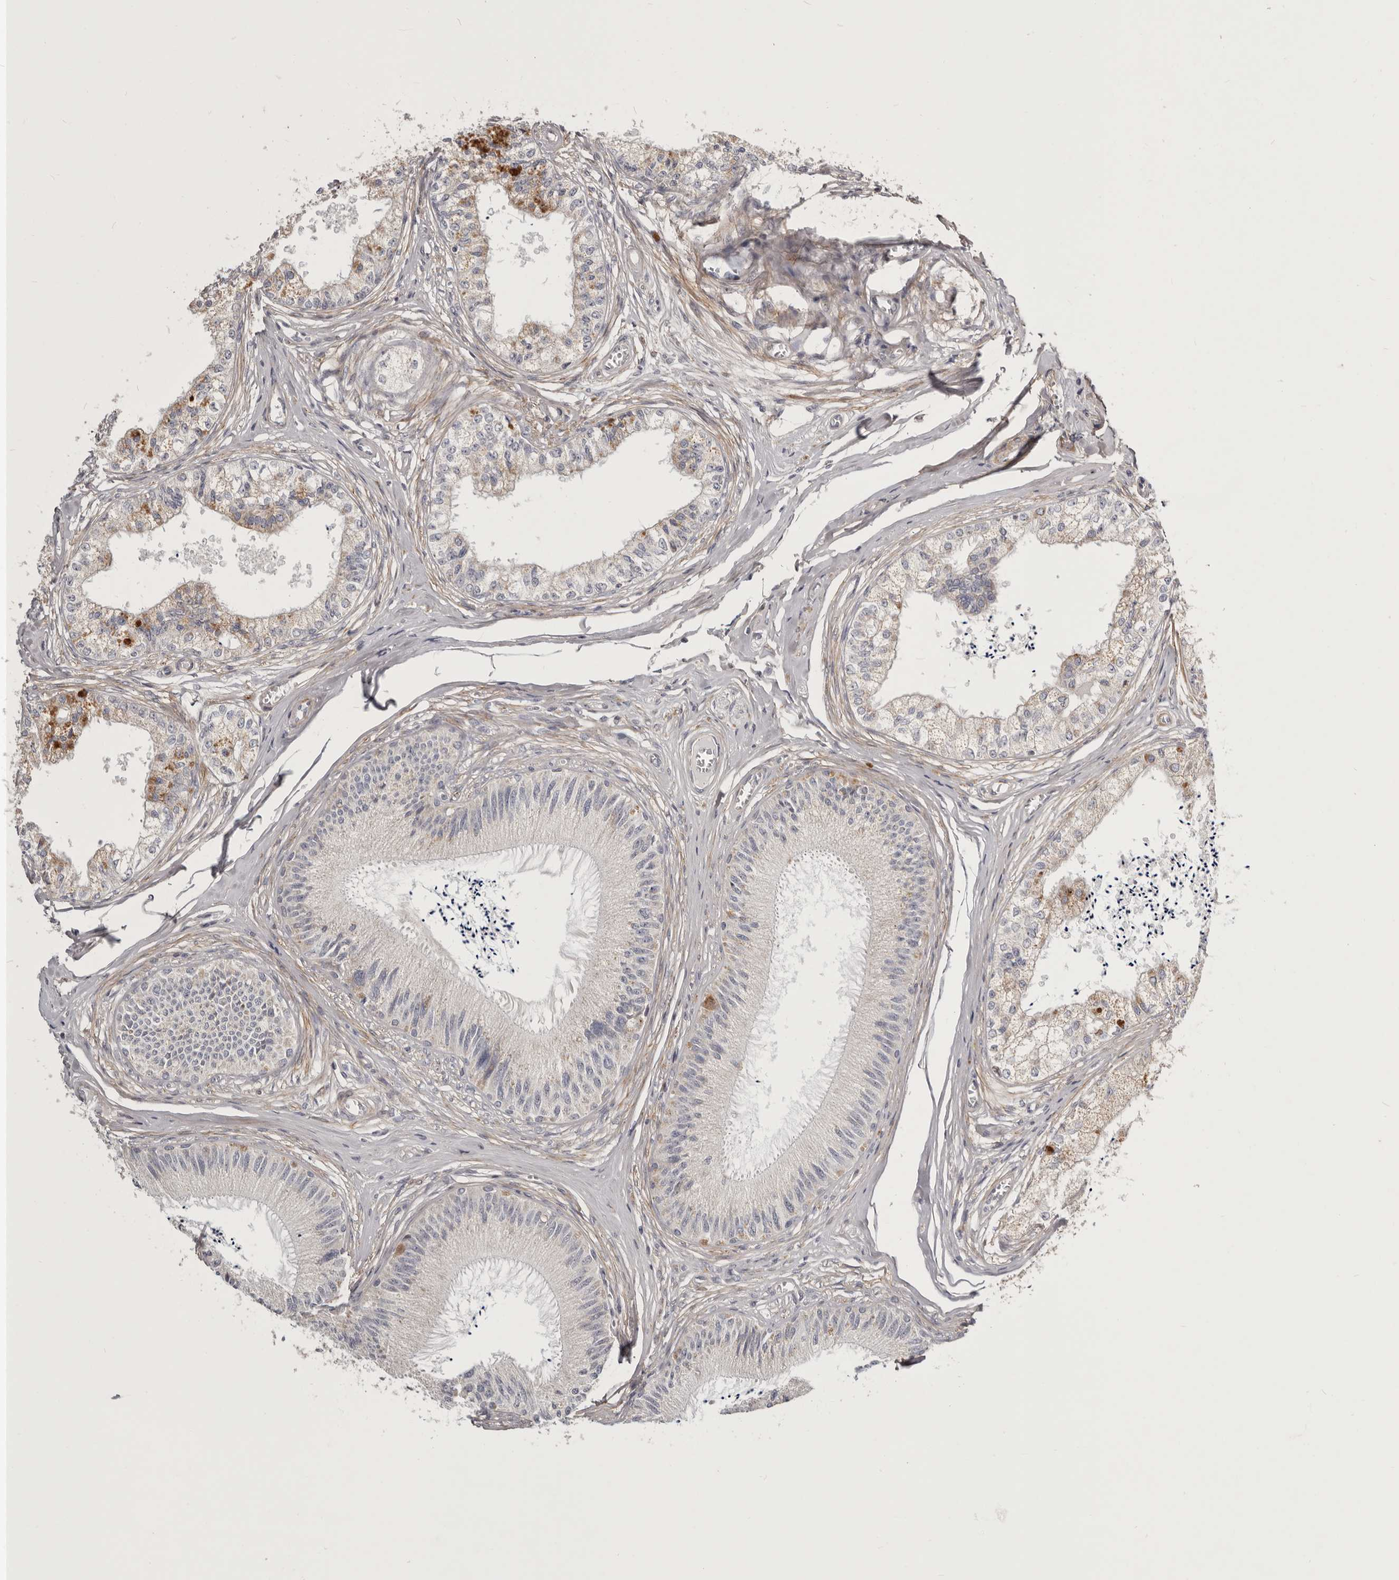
{"staining": {"intensity": "negative", "quantity": "none", "location": "none"}, "tissue": "epididymis", "cell_type": "Glandular cells", "image_type": "normal", "snomed": [{"axis": "morphology", "description": "Normal tissue, NOS"}, {"axis": "topography", "description": "Epididymis"}], "caption": "Immunohistochemical staining of benign human epididymis exhibits no significant expression in glandular cells. (Immunohistochemistry, brightfield microscopy, high magnification).", "gene": "MRPS10", "patient": {"sex": "male", "age": 79}}